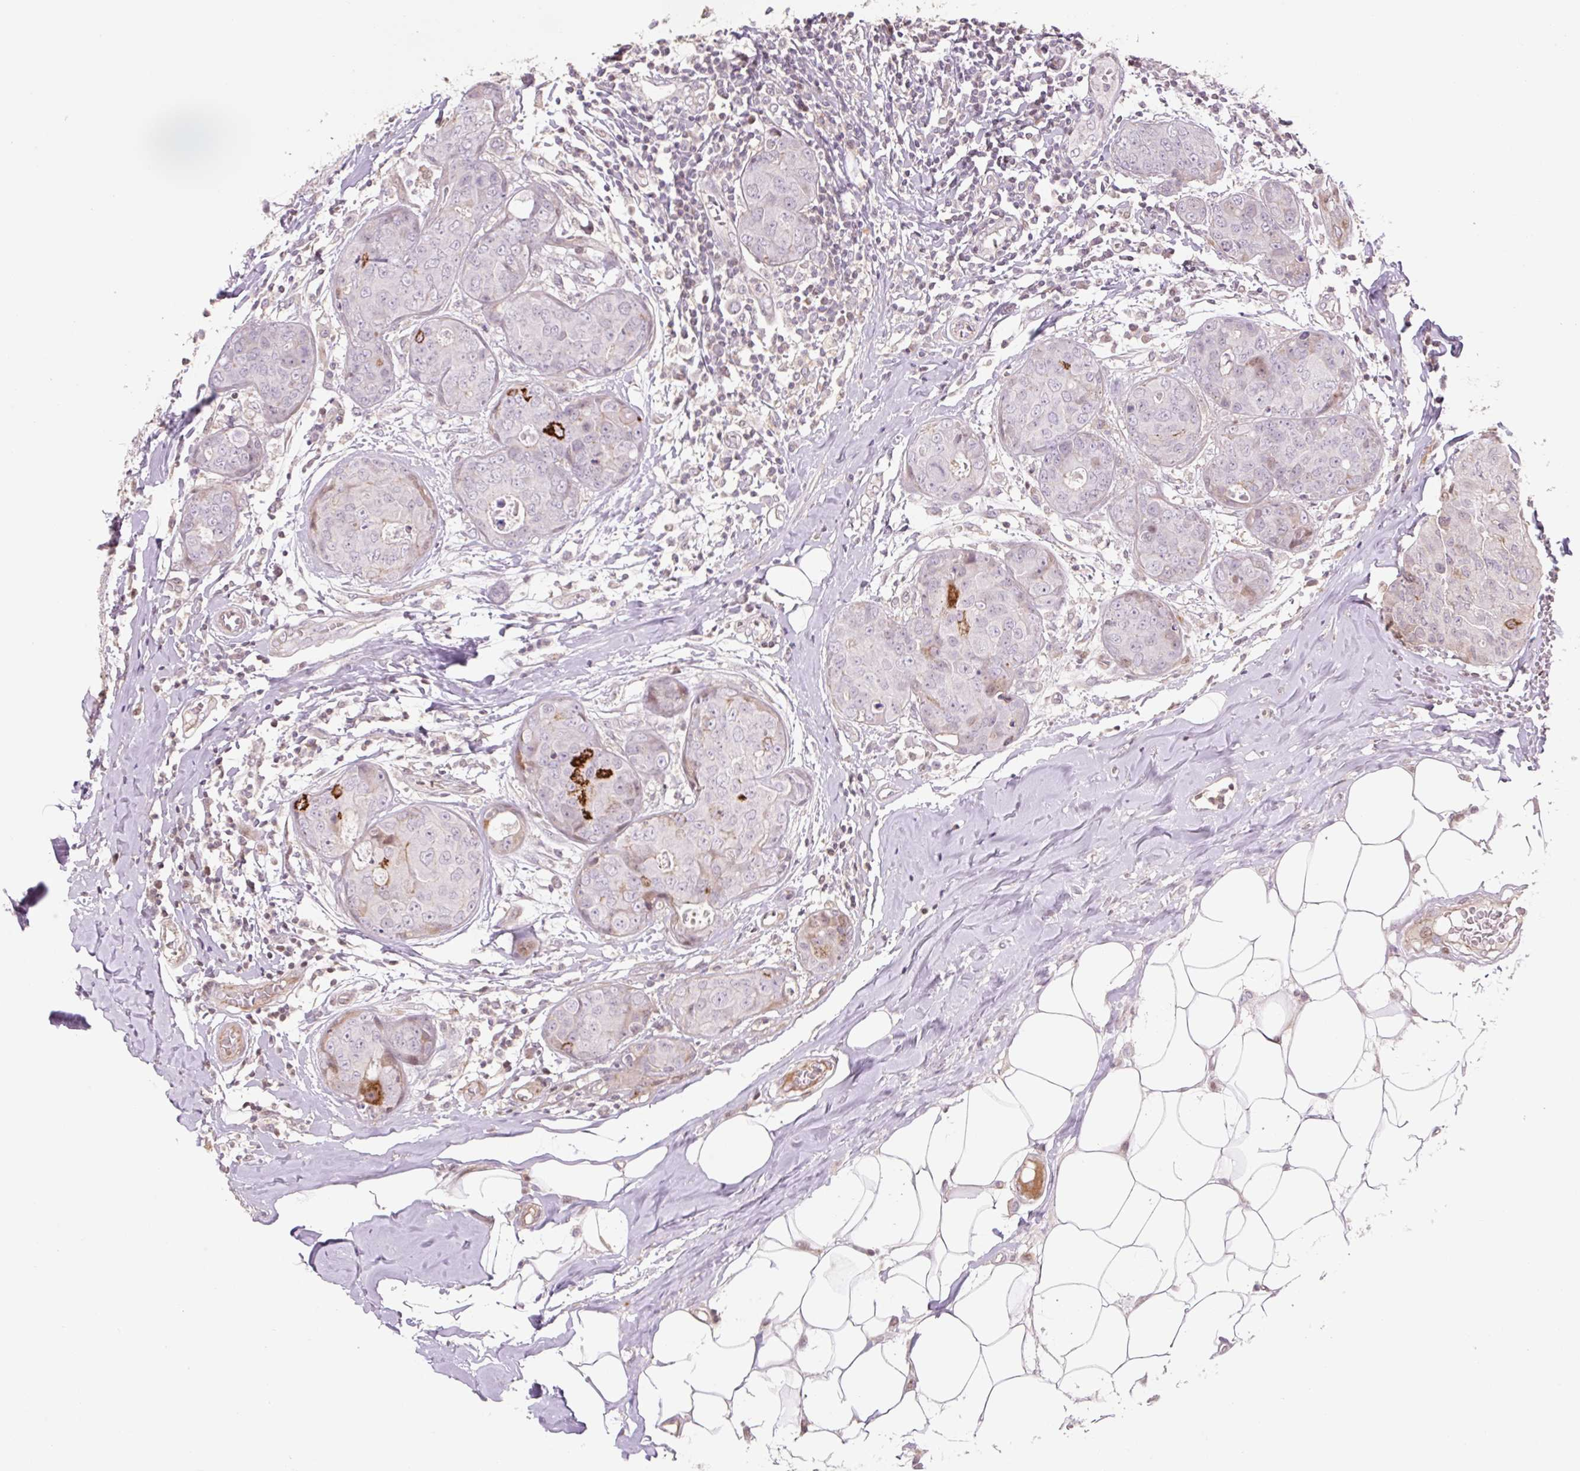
{"staining": {"intensity": "moderate", "quantity": "<25%", "location": "cytoplasmic/membranous"}, "tissue": "breast cancer", "cell_type": "Tumor cells", "image_type": "cancer", "snomed": [{"axis": "morphology", "description": "Duct carcinoma"}, {"axis": "topography", "description": "Breast"}], "caption": "Intraductal carcinoma (breast) was stained to show a protein in brown. There is low levels of moderate cytoplasmic/membranous positivity in about <25% of tumor cells.", "gene": "ZNF552", "patient": {"sex": "female", "age": 43}}